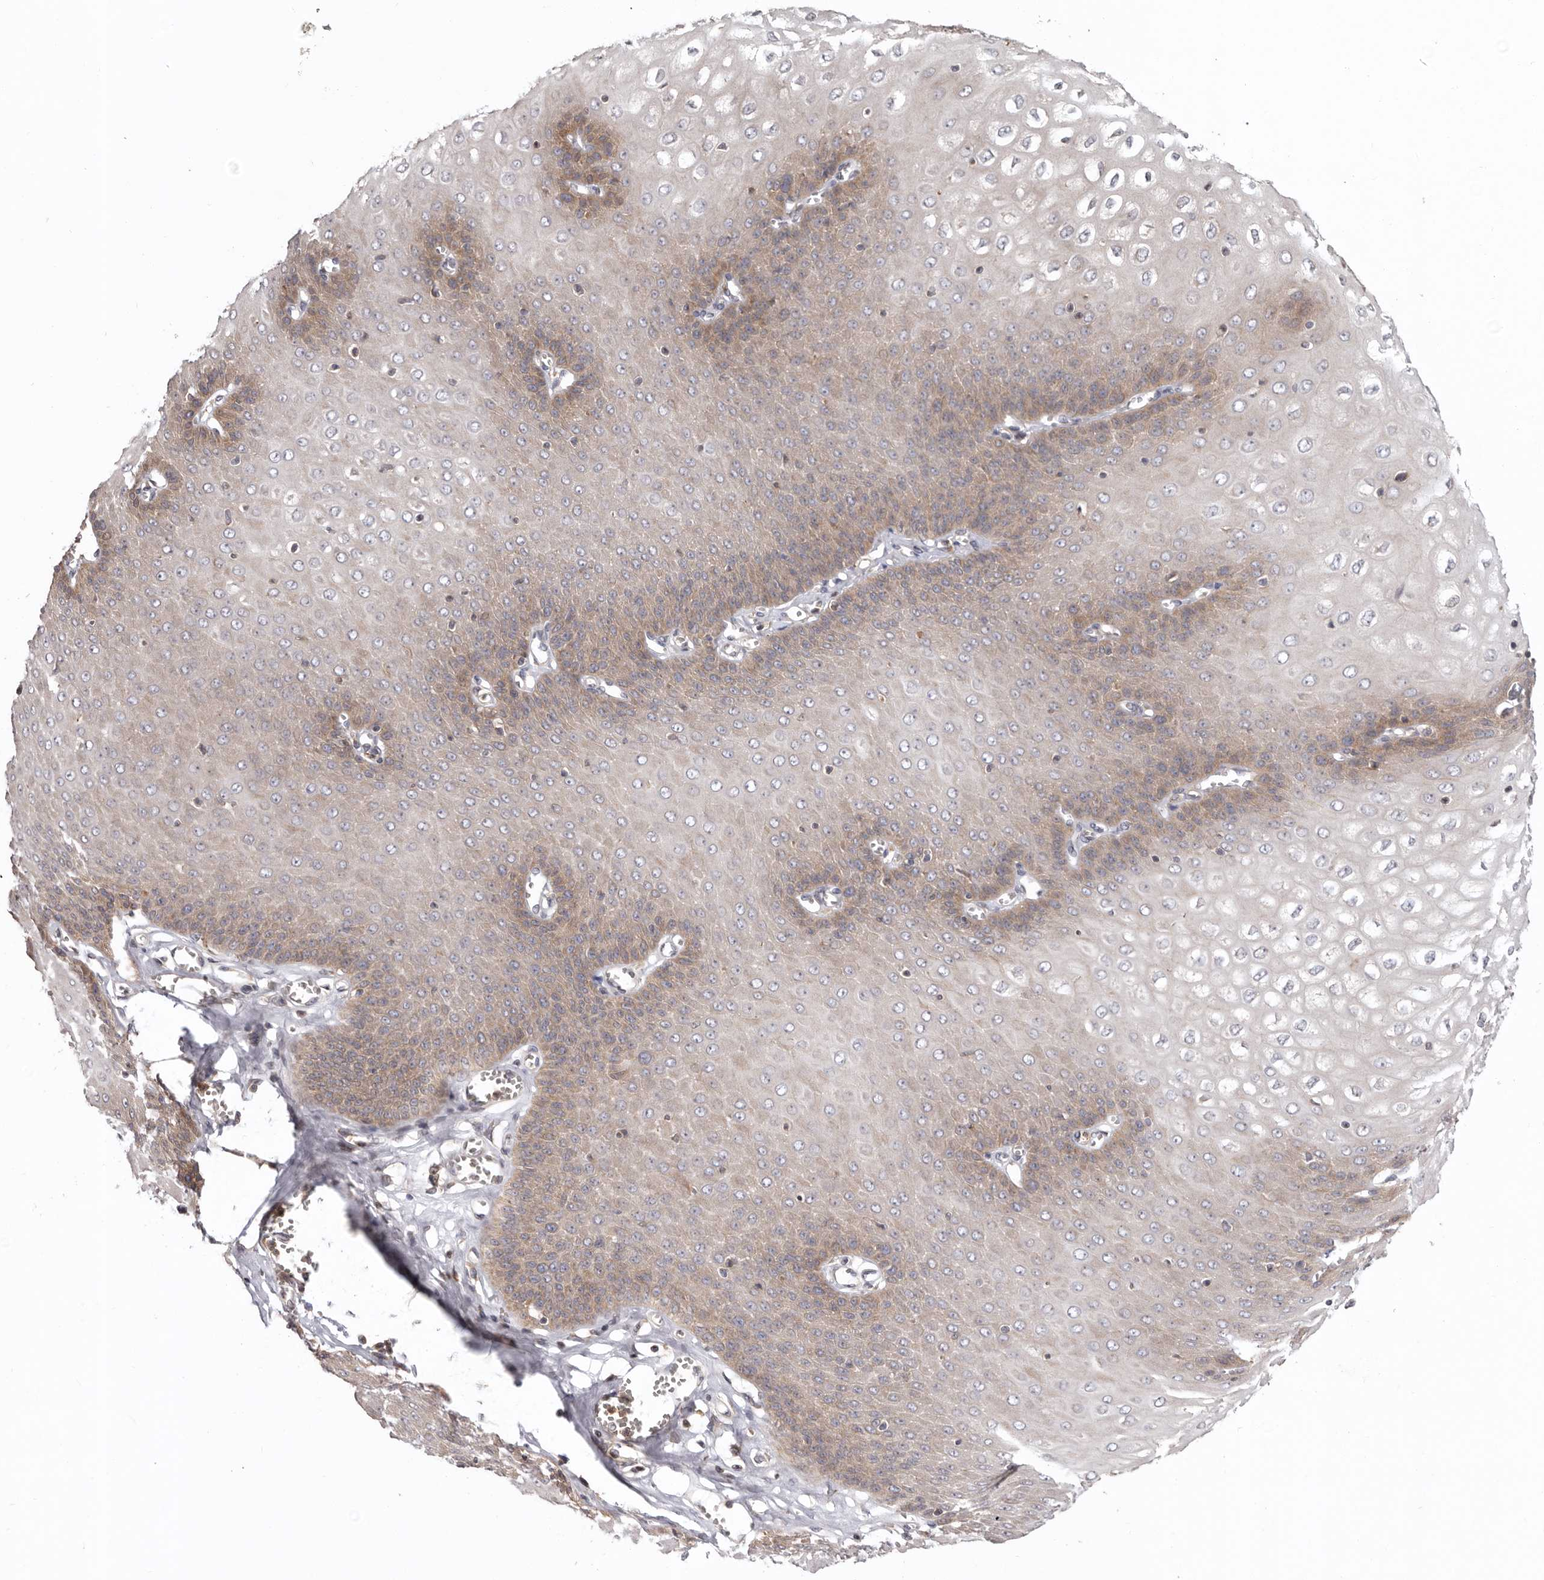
{"staining": {"intensity": "moderate", "quantity": "25%-75%", "location": "cytoplasmic/membranous"}, "tissue": "esophagus", "cell_type": "Squamous epithelial cells", "image_type": "normal", "snomed": [{"axis": "morphology", "description": "Normal tissue, NOS"}, {"axis": "topography", "description": "Esophagus"}], "caption": "Normal esophagus displays moderate cytoplasmic/membranous positivity in approximately 25%-75% of squamous epithelial cells, visualized by immunohistochemistry. The protein of interest is stained brown, and the nuclei are stained in blue (DAB IHC with brightfield microscopy, high magnification).", "gene": "TMUB1", "patient": {"sex": "male", "age": 60}}